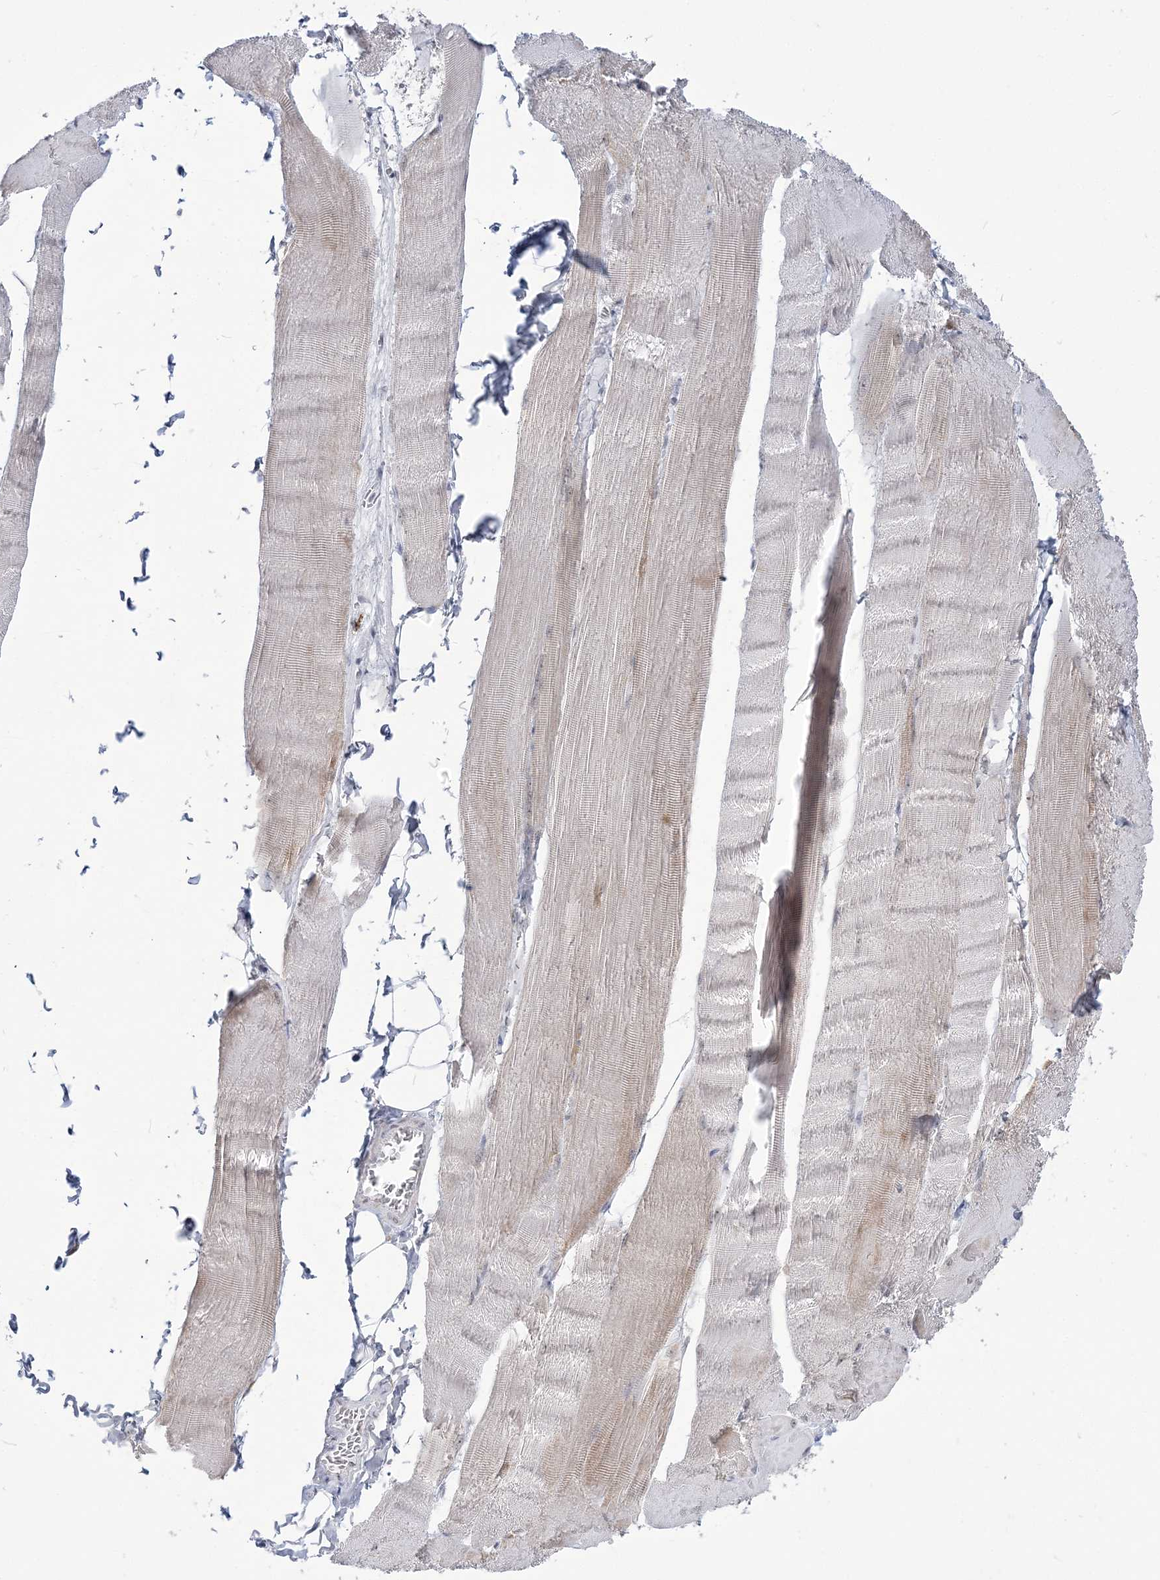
{"staining": {"intensity": "weak", "quantity": "25%-75%", "location": "cytoplasmic/membranous"}, "tissue": "skeletal muscle", "cell_type": "Myocytes", "image_type": "normal", "snomed": [{"axis": "morphology", "description": "Normal tissue, NOS"}, {"axis": "morphology", "description": "Basal cell carcinoma"}, {"axis": "topography", "description": "Skeletal muscle"}], "caption": "An image of skeletal muscle stained for a protein displays weak cytoplasmic/membranous brown staining in myocytes. The staining was performed using DAB (3,3'-diaminobenzidine), with brown indicating positive protein expression. Nuclei are stained blue with hematoxylin.", "gene": "DDX21", "patient": {"sex": "female", "age": 64}}